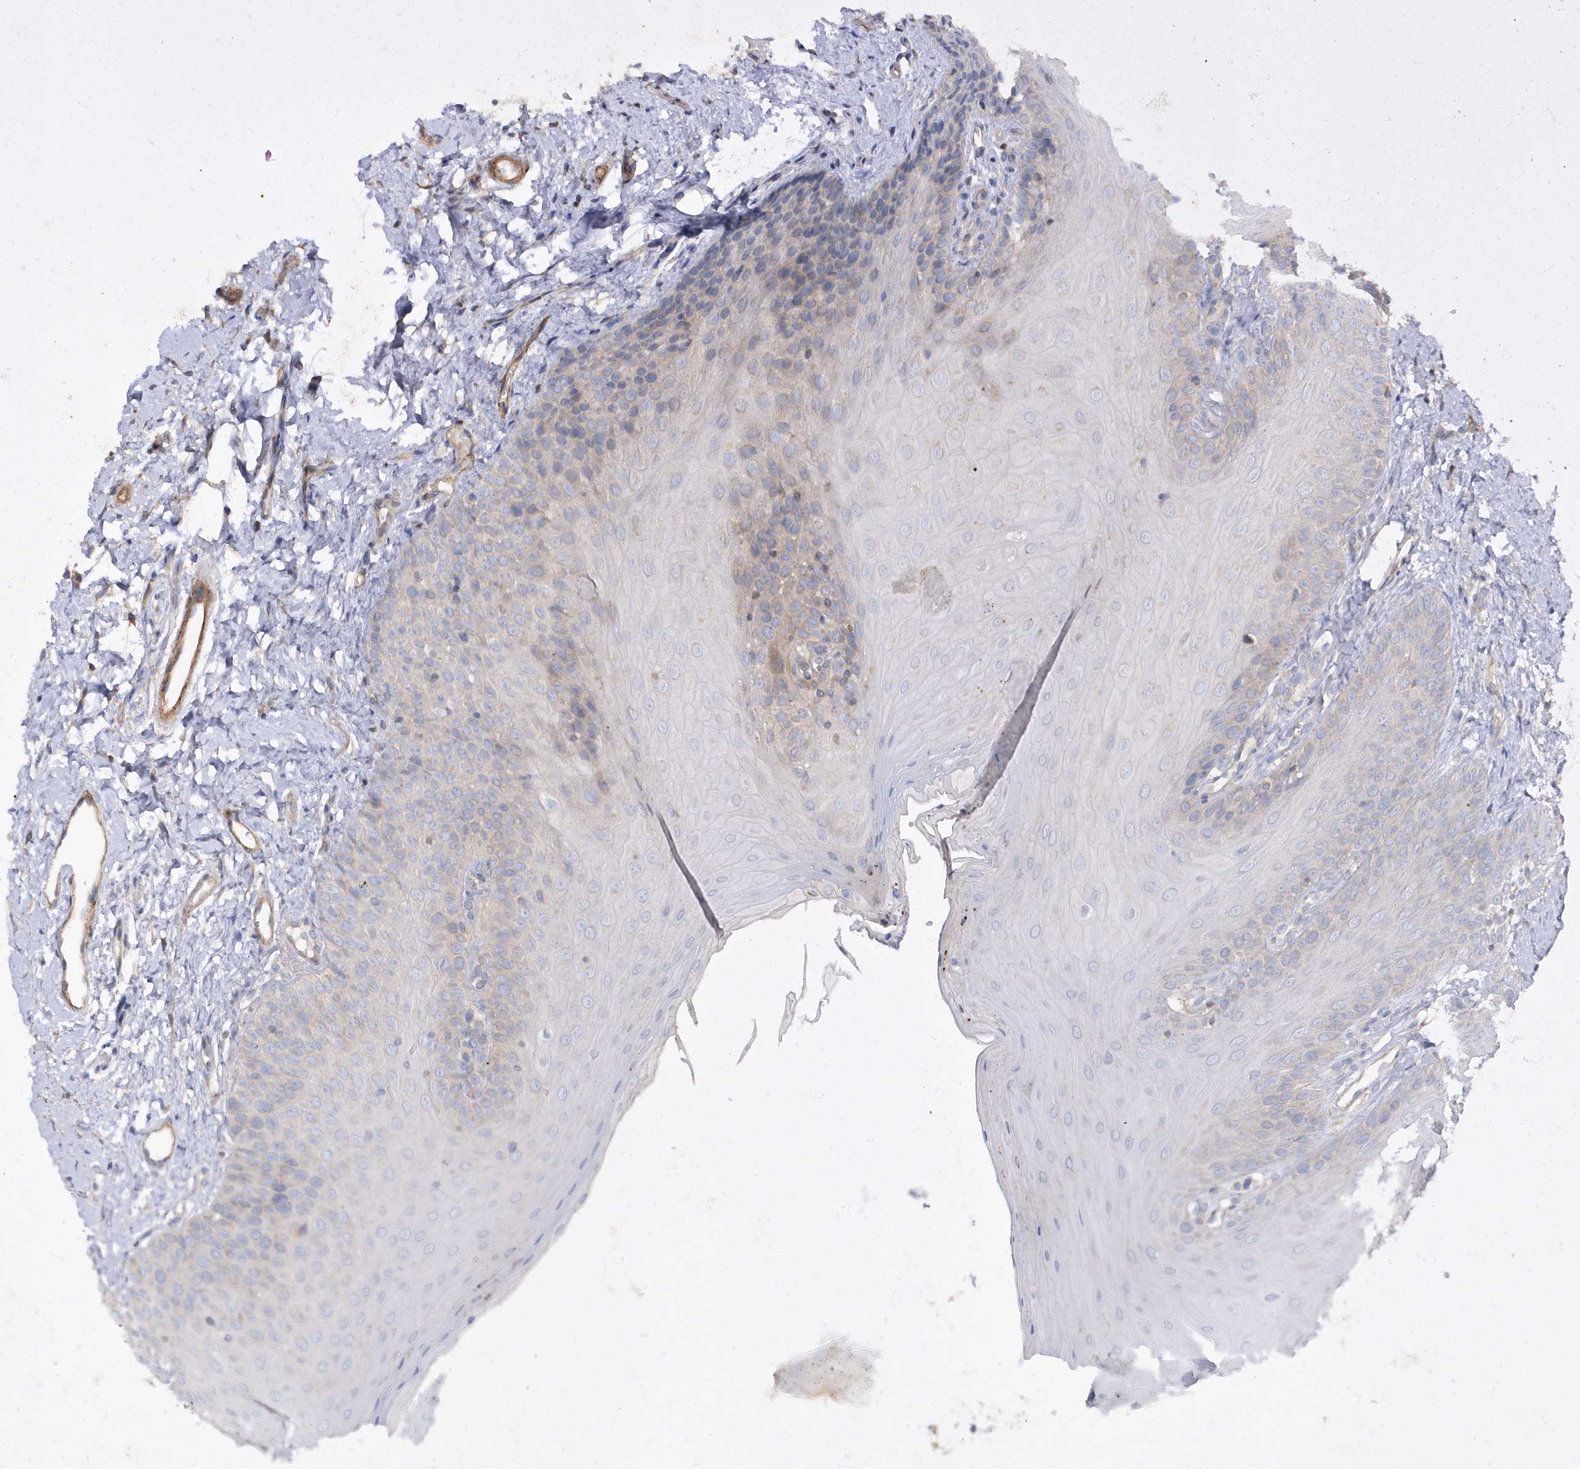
{"staining": {"intensity": "weak", "quantity": "25%-75%", "location": "cytoplasmic/membranous"}, "tissue": "oral mucosa", "cell_type": "Squamous epithelial cells", "image_type": "normal", "snomed": [{"axis": "morphology", "description": "Normal tissue, NOS"}, {"axis": "topography", "description": "Oral tissue"}], "caption": "Weak cytoplasmic/membranous staining for a protein is appreciated in about 25%-75% of squamous epithelial cells of benign oral mucosa using immunohistochemistry (IHC).", "gene": "LEXM", "patient": {"sex": "female", "age": 68}}